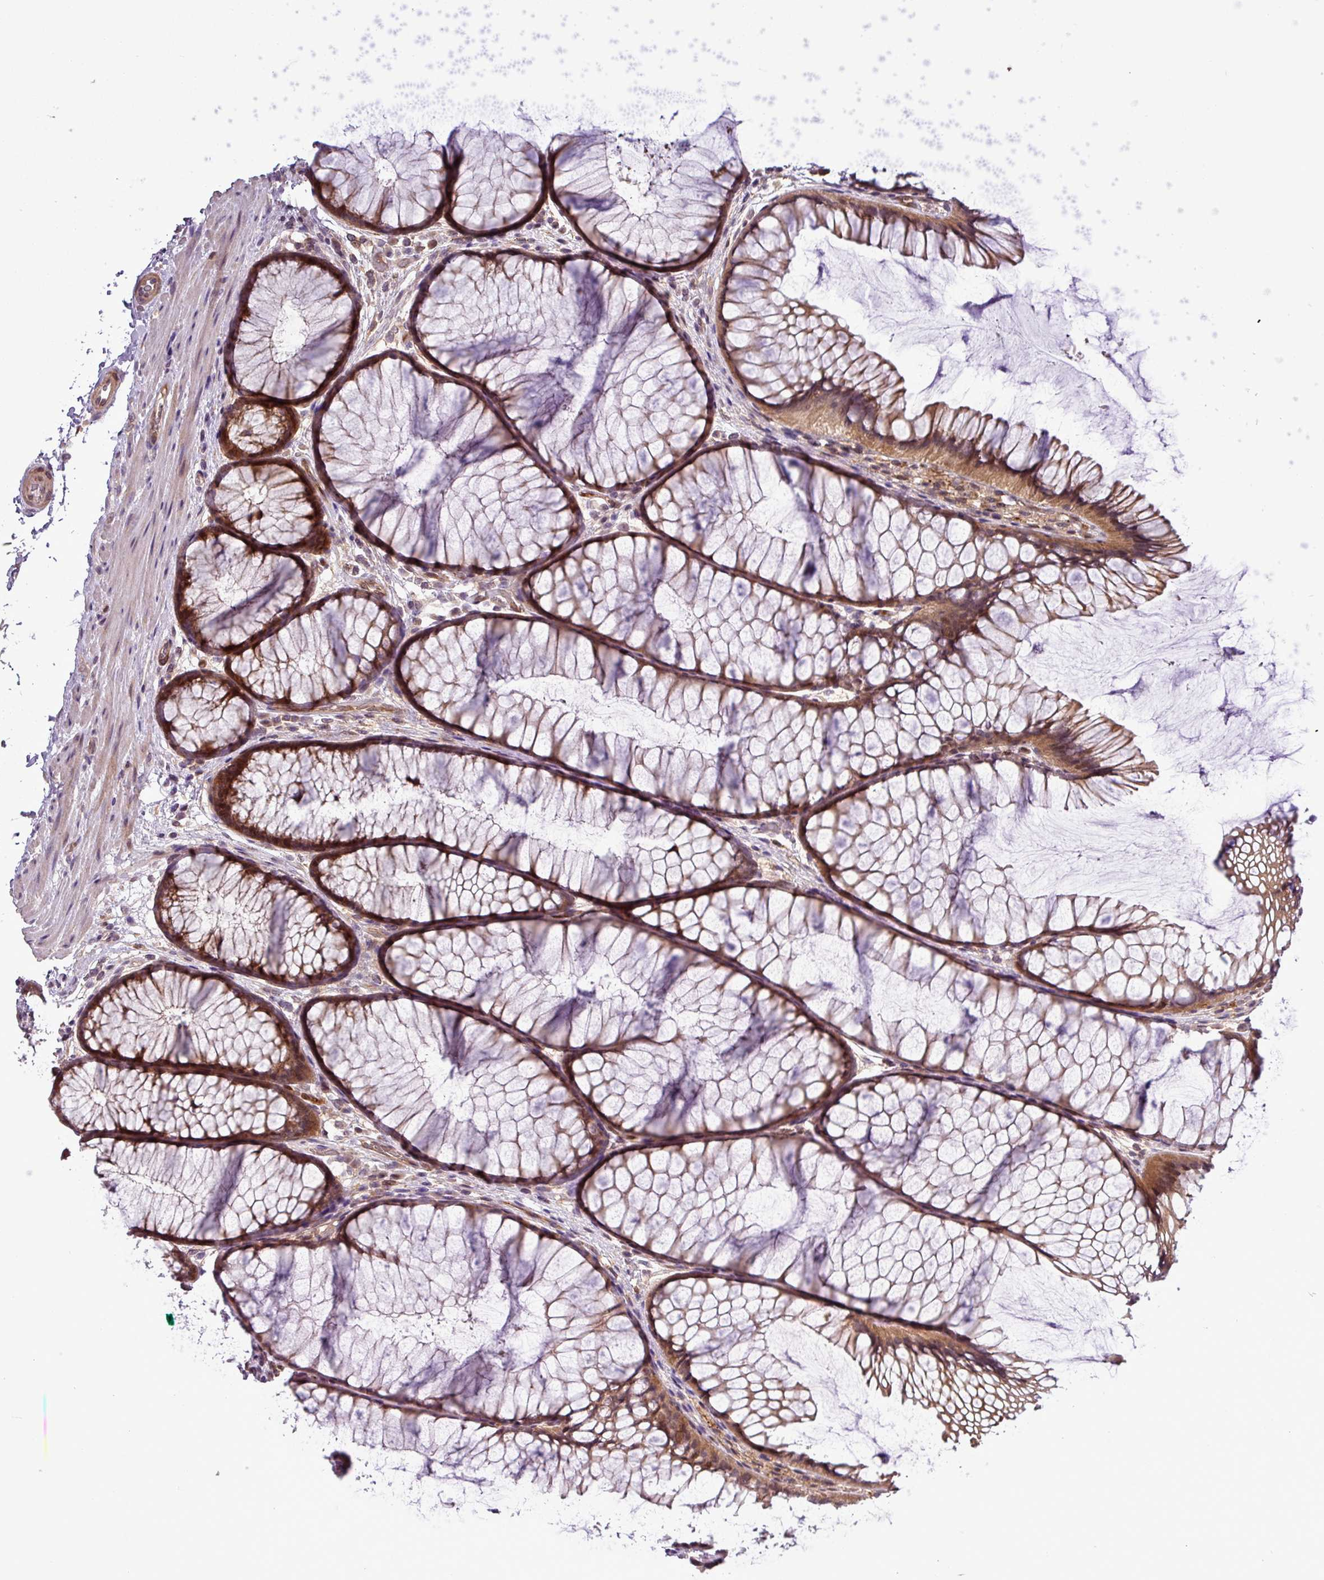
{"staining": {"intensity": "negative", "quantity": "none", "location": "none"}, "tissue": "colon", "cell_type": "Endothelial cells", "image_type": "normal", "snomed": [{"axis": "morphology", "description": "Normal tissue, NOS"}, {"axis": "topography", "description": "Colon"}], "caption": "Immunohistochemical staining of unremarkable human colon displays no significant staining in endothelial cells. (DAB (3,3'-diaminobenzidine) IHC visualized using brightfield microscopy, high magnification).", "gene": "CARHSP1", "patient": {"sex": "female", "age": 82}}